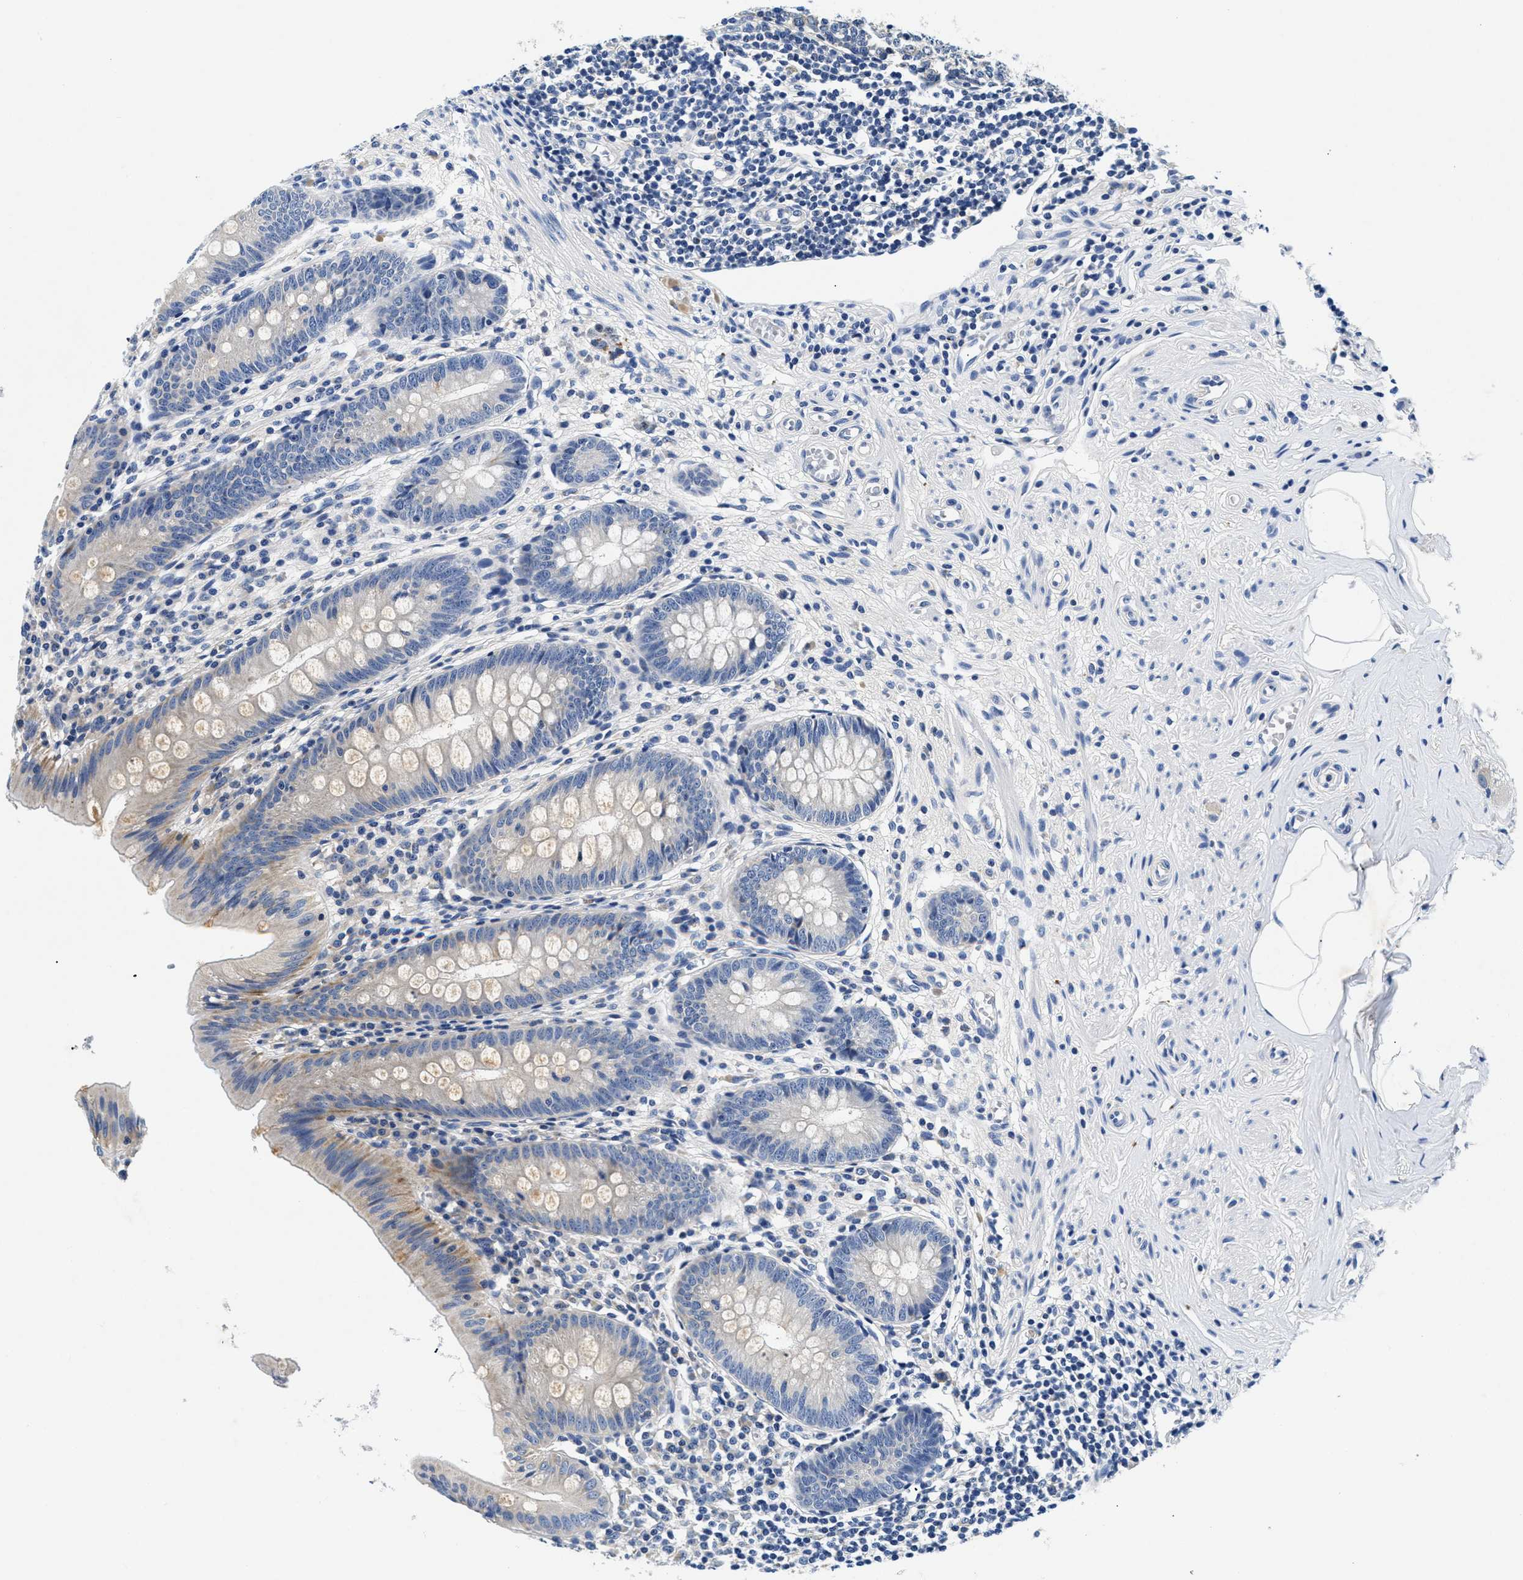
{"staining": {"intensity": "moderate", "quantity": "25%-75%", "location": "cytoplasmic/membranous"}, "tissue": "appendix", "cell_type": "Glandular cells", "image_type": "normal", "snomed": [{"axis": "morphology", "description": "Normal tissue, NOS"}, {"axis": "topography", "description": "Appendix"}], "caption": "Protein staining displays moderate cytoplasmic/membranous staining in about 25%-75% of glandular cells in normal appendix.", "gene": "MEA1", "patient": {"sex": "male", "age": 56}}